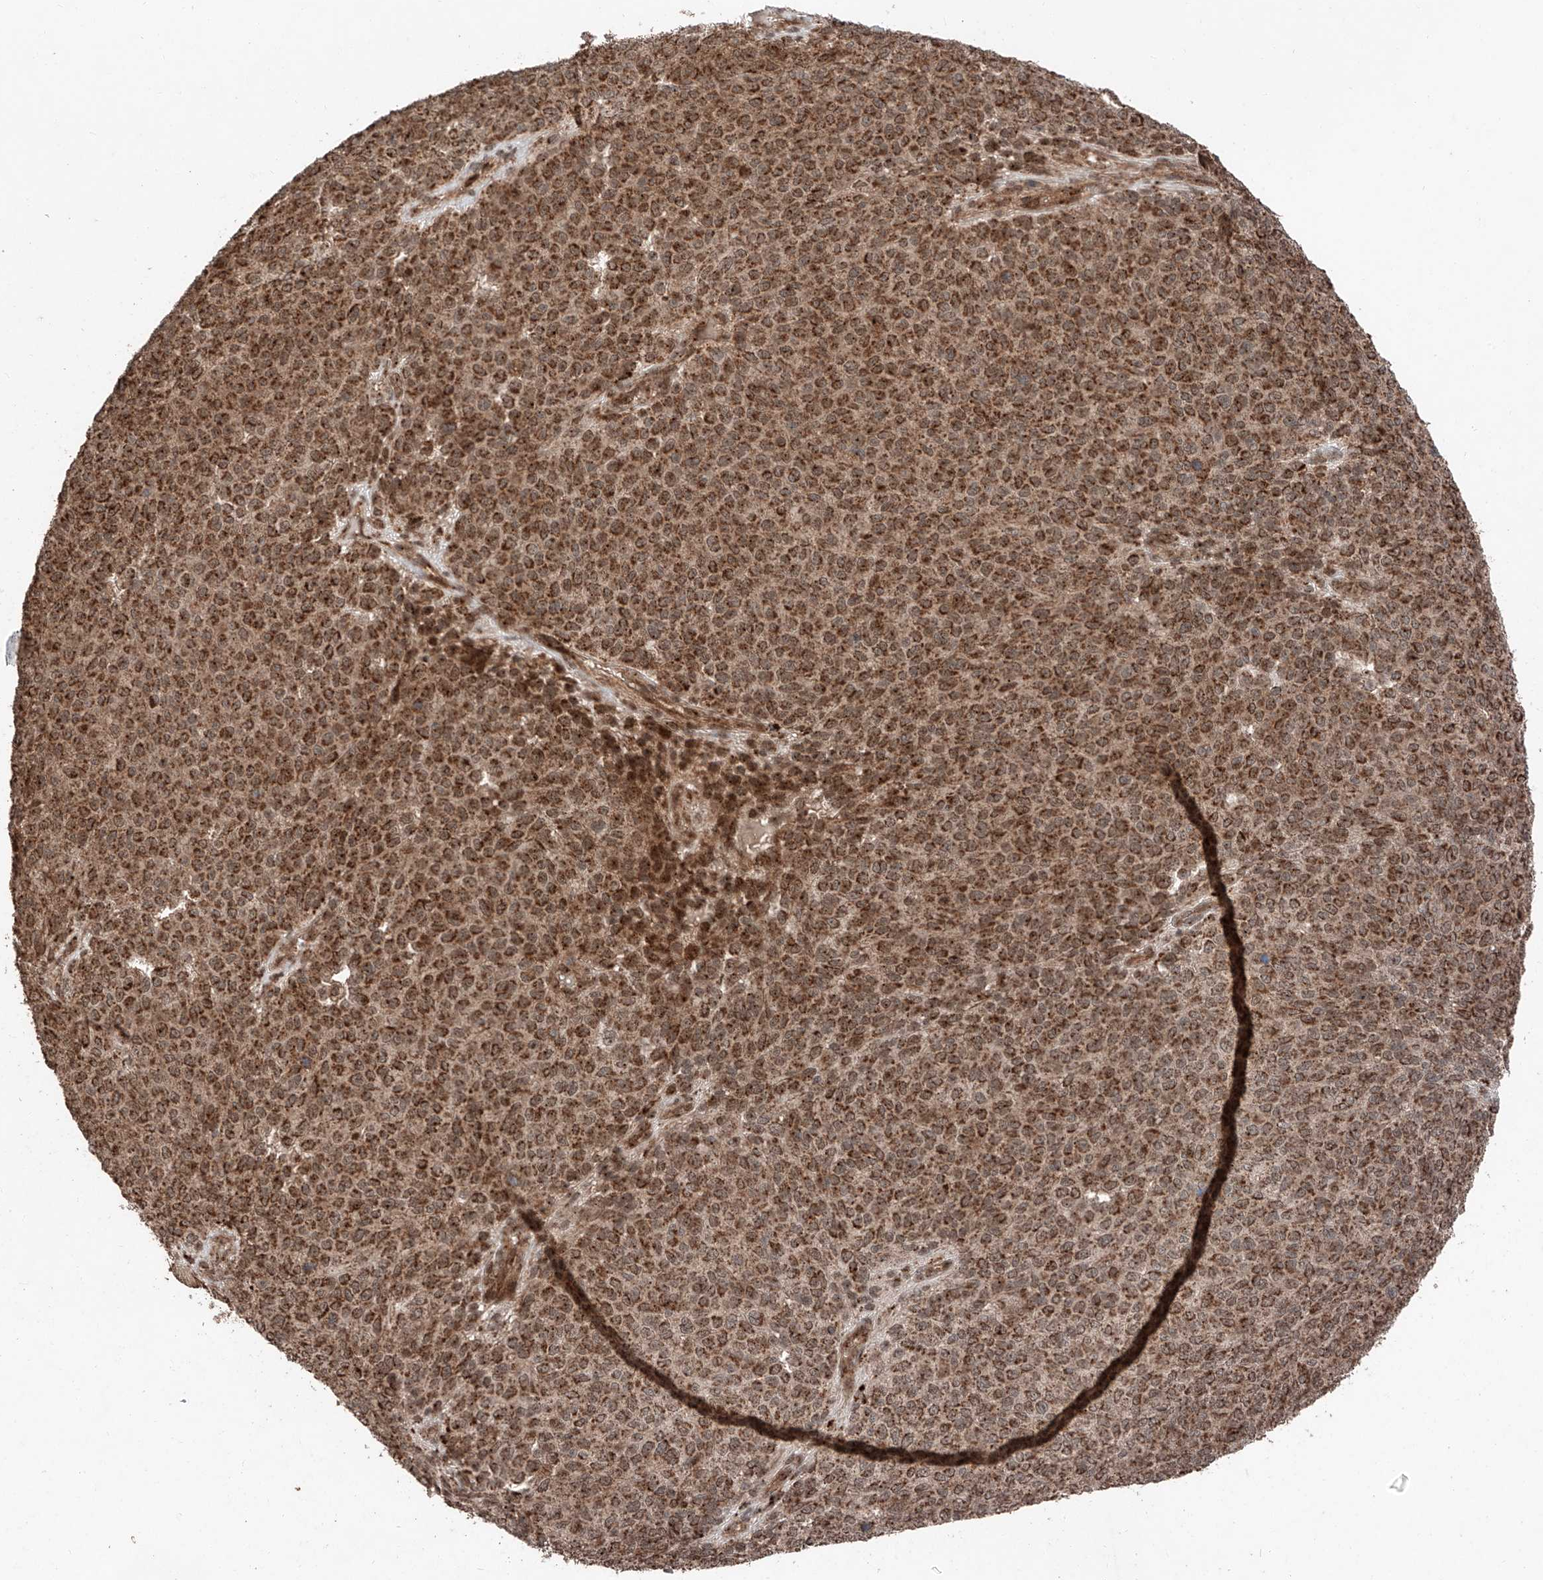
{"staining": {"intensity": "strong", "quantity": ">75%", "location": "cytoplasmic/membranous"}, "tissue": "melanoma", "cell_type": "Tumor cells", "image_type": "cancer", "snomed": [{"axis": "morphology", "description": "Malignant melanoma, NOS"}, {"axis": "topography", "description": "Skin"}], "caption": "Immunohistochemical staining of melanoma reveals high levels of strong cytoplasmic/membranous positivity in approximately >75% of tumor cells. (Stains: DAB in brown, nuclei in blue, Microscopy: brightfield microscopy at high magnification).", "gene": "ZSCAN29", "patient": {"sex": "male", "age": 49}}